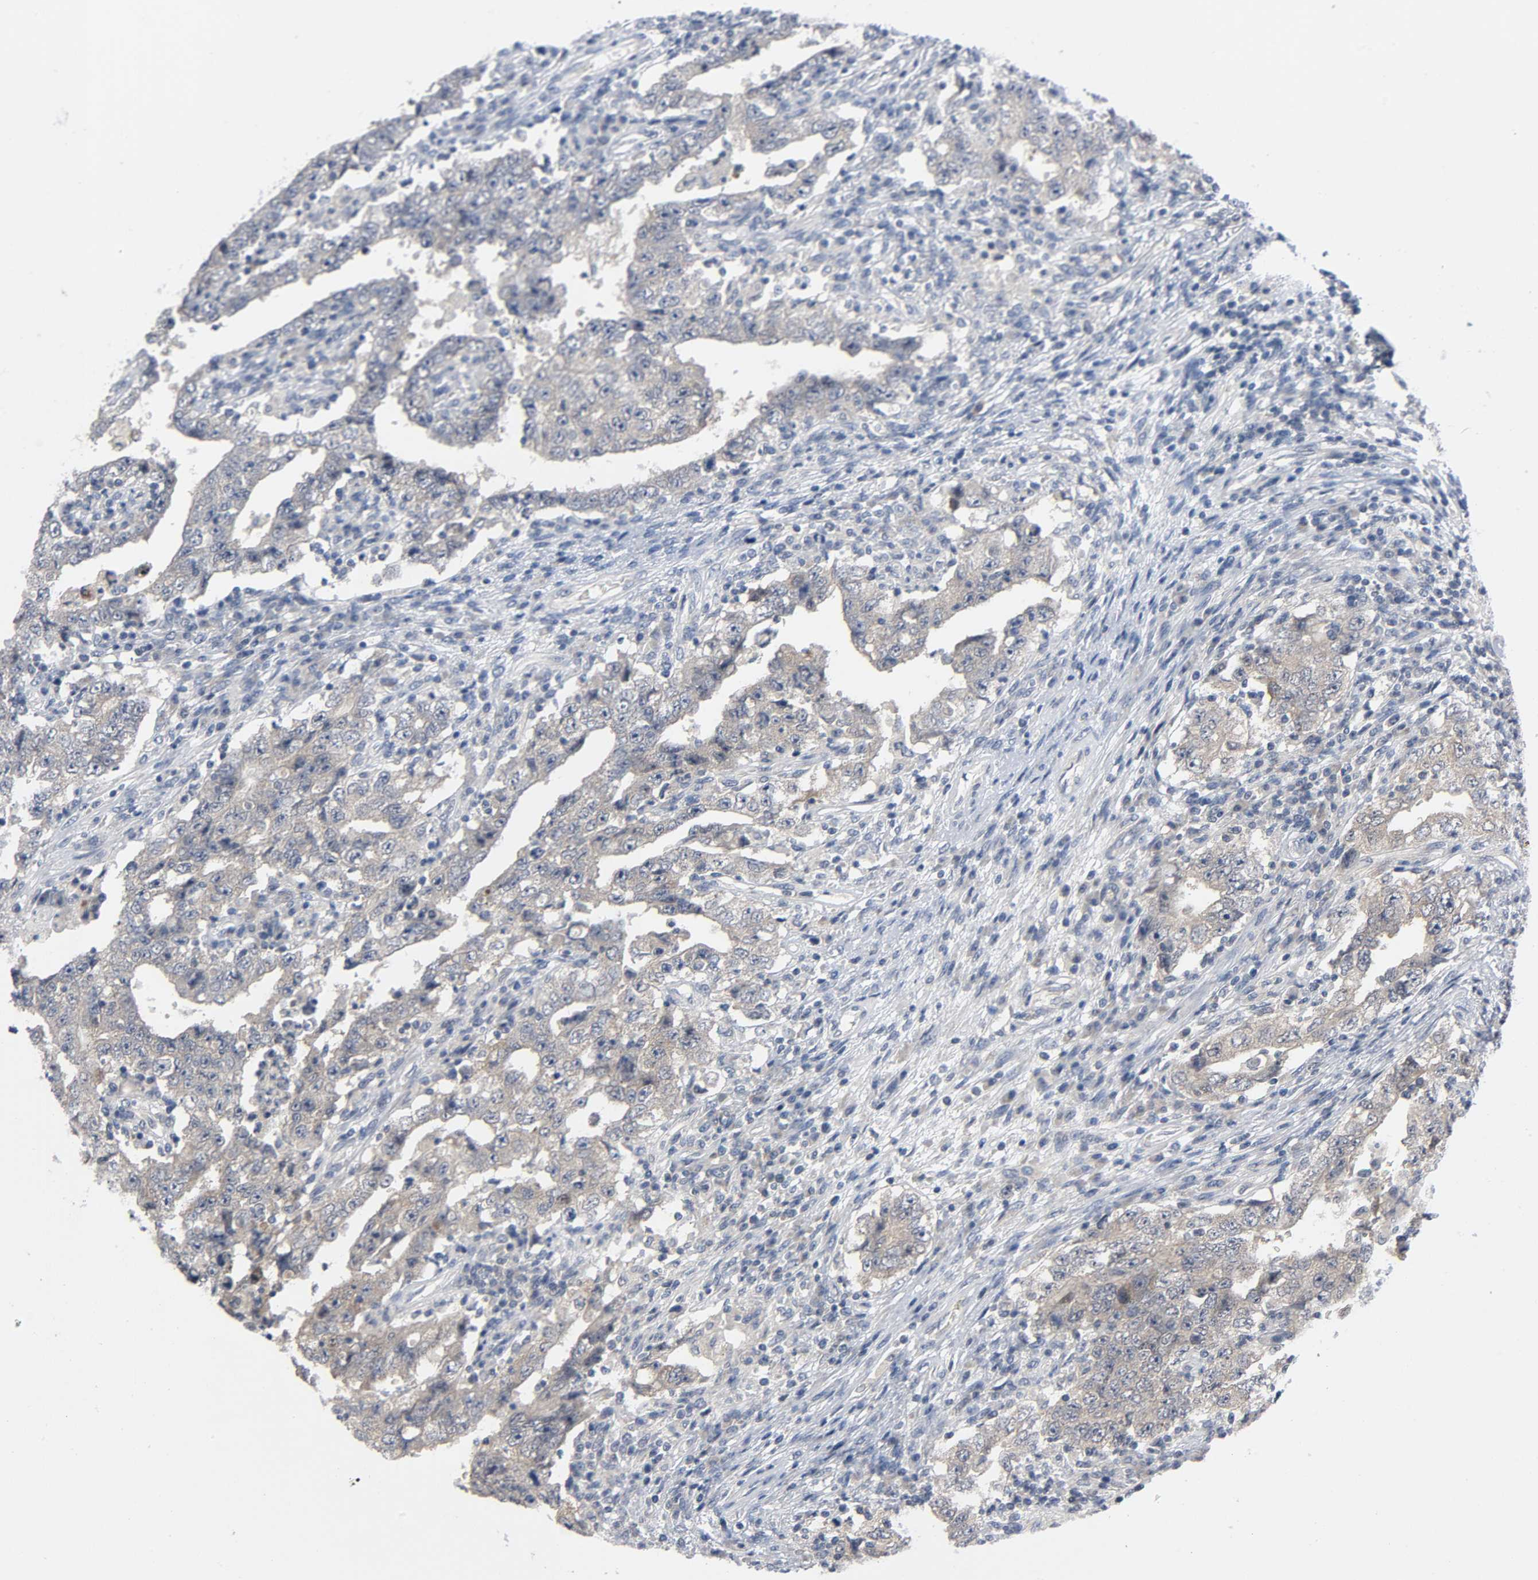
{"staining": {"intensity": "weak", "quantity": ">75%", "location": "cytoplasmic/membranous"}, "tissue": "testis cancer", "cell_type": "Tumor cells", "image_type": "cancer", "snomed": [{"axis": "morphology", "description": "Carcinoma, Embryonal, NOS"}, {"axis": "topography", "description": "Testis"}], "caption": "Weak cytoplasmic/membranous protein staining is present in about >75% of tumor cells in testis cancer.", "gene": "MAPK8", "patient": {"sex": "male", "age": 26}}